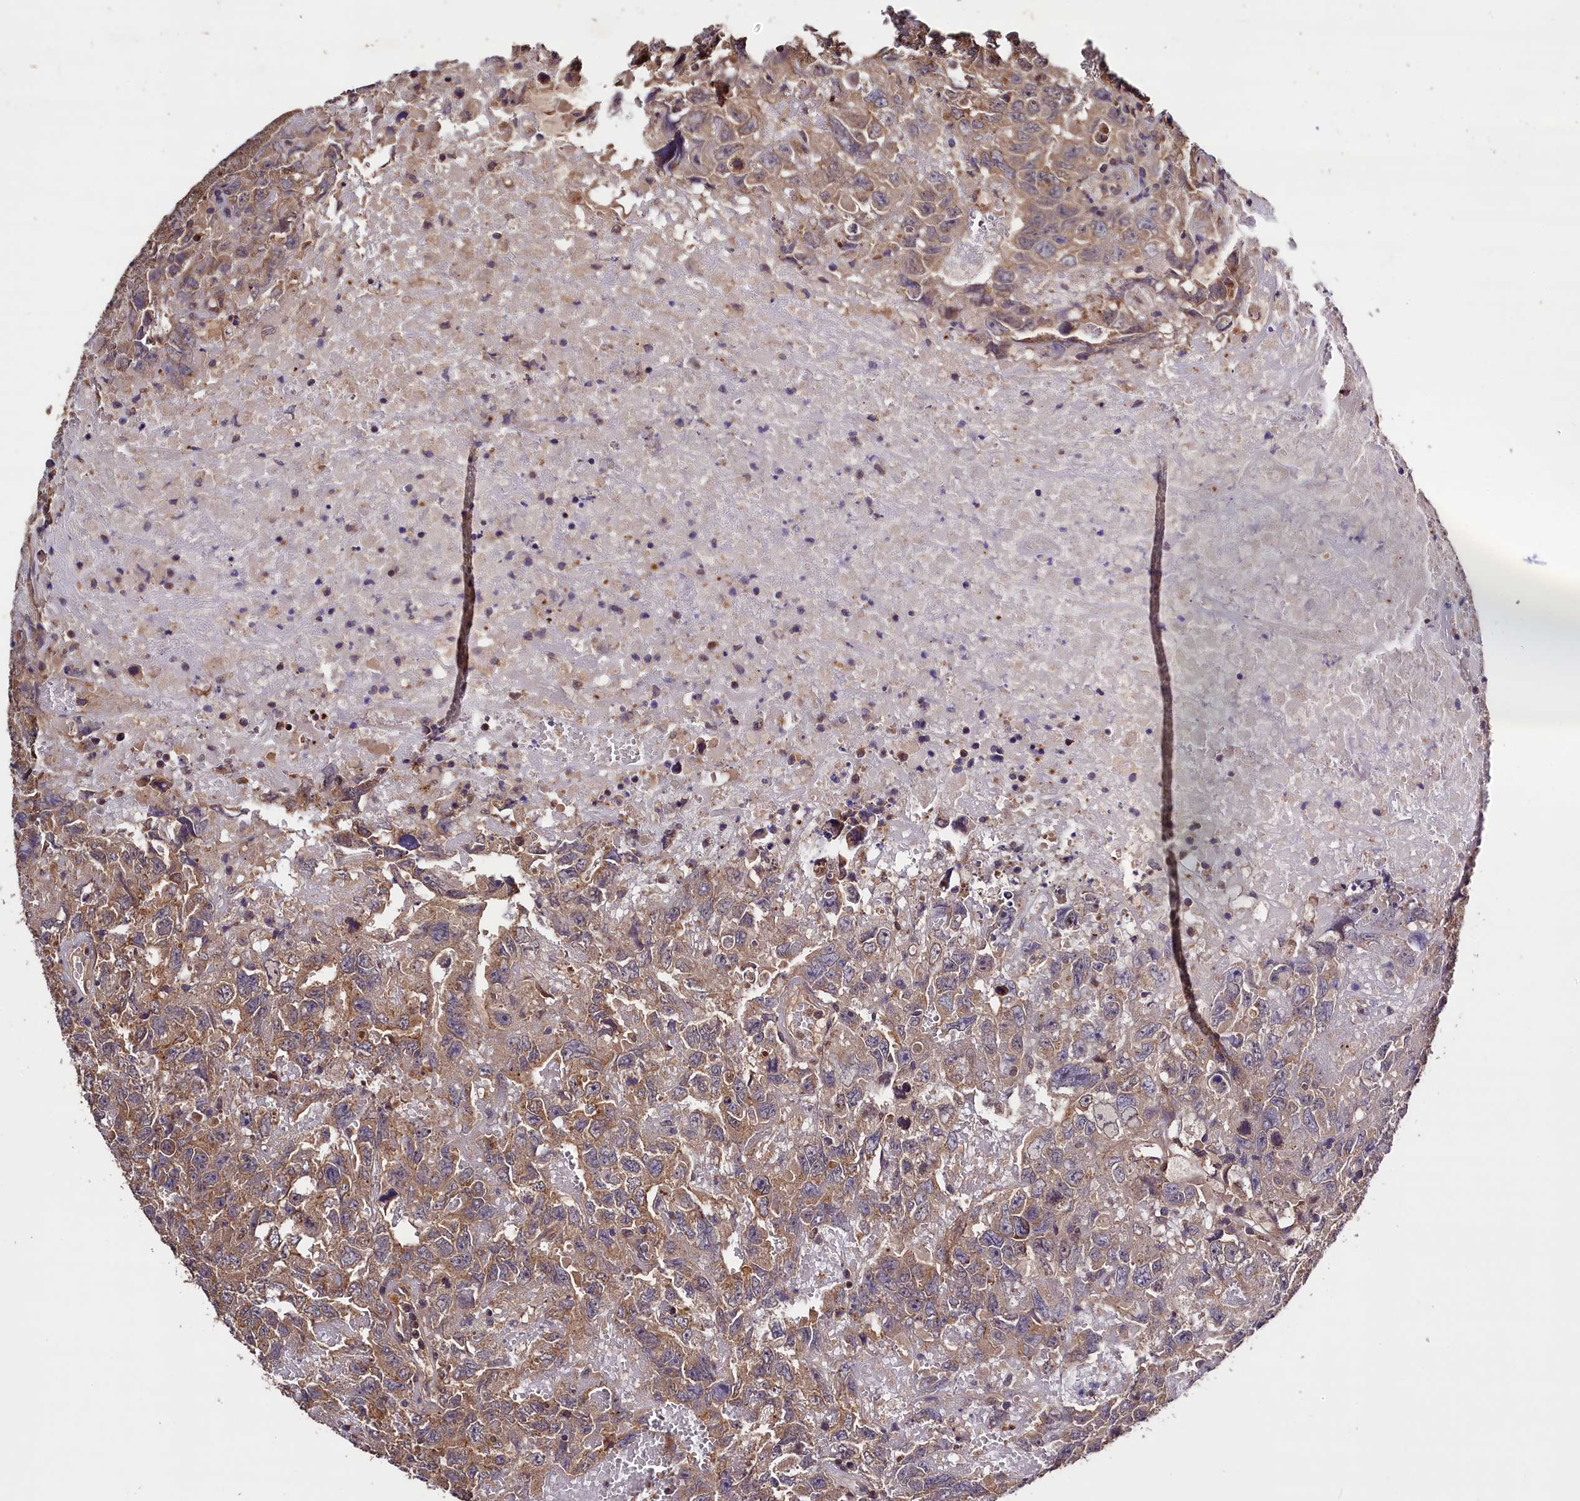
{"staining": {"intensity": "moderate", "quantity": ">75%", "location": "cytoplasmic/membranous"}, "tissue": "testis cancer", "cell_type": "Tumor cells", "image_type": "cancer", "snomed": [{"axis": "morphology", "description": "Carcinoma, Embryonal, NOS"}, {"axis": "topography", "description": "Testis"}], "caption": "A photomicrograph of testis embryonal carcinoma stained for a protein exhibits moderate cytoplasmic/membranous brown staining in tumor cells.", "gene": "KLC2", "patient": {"sex": "male", "age": 45}}